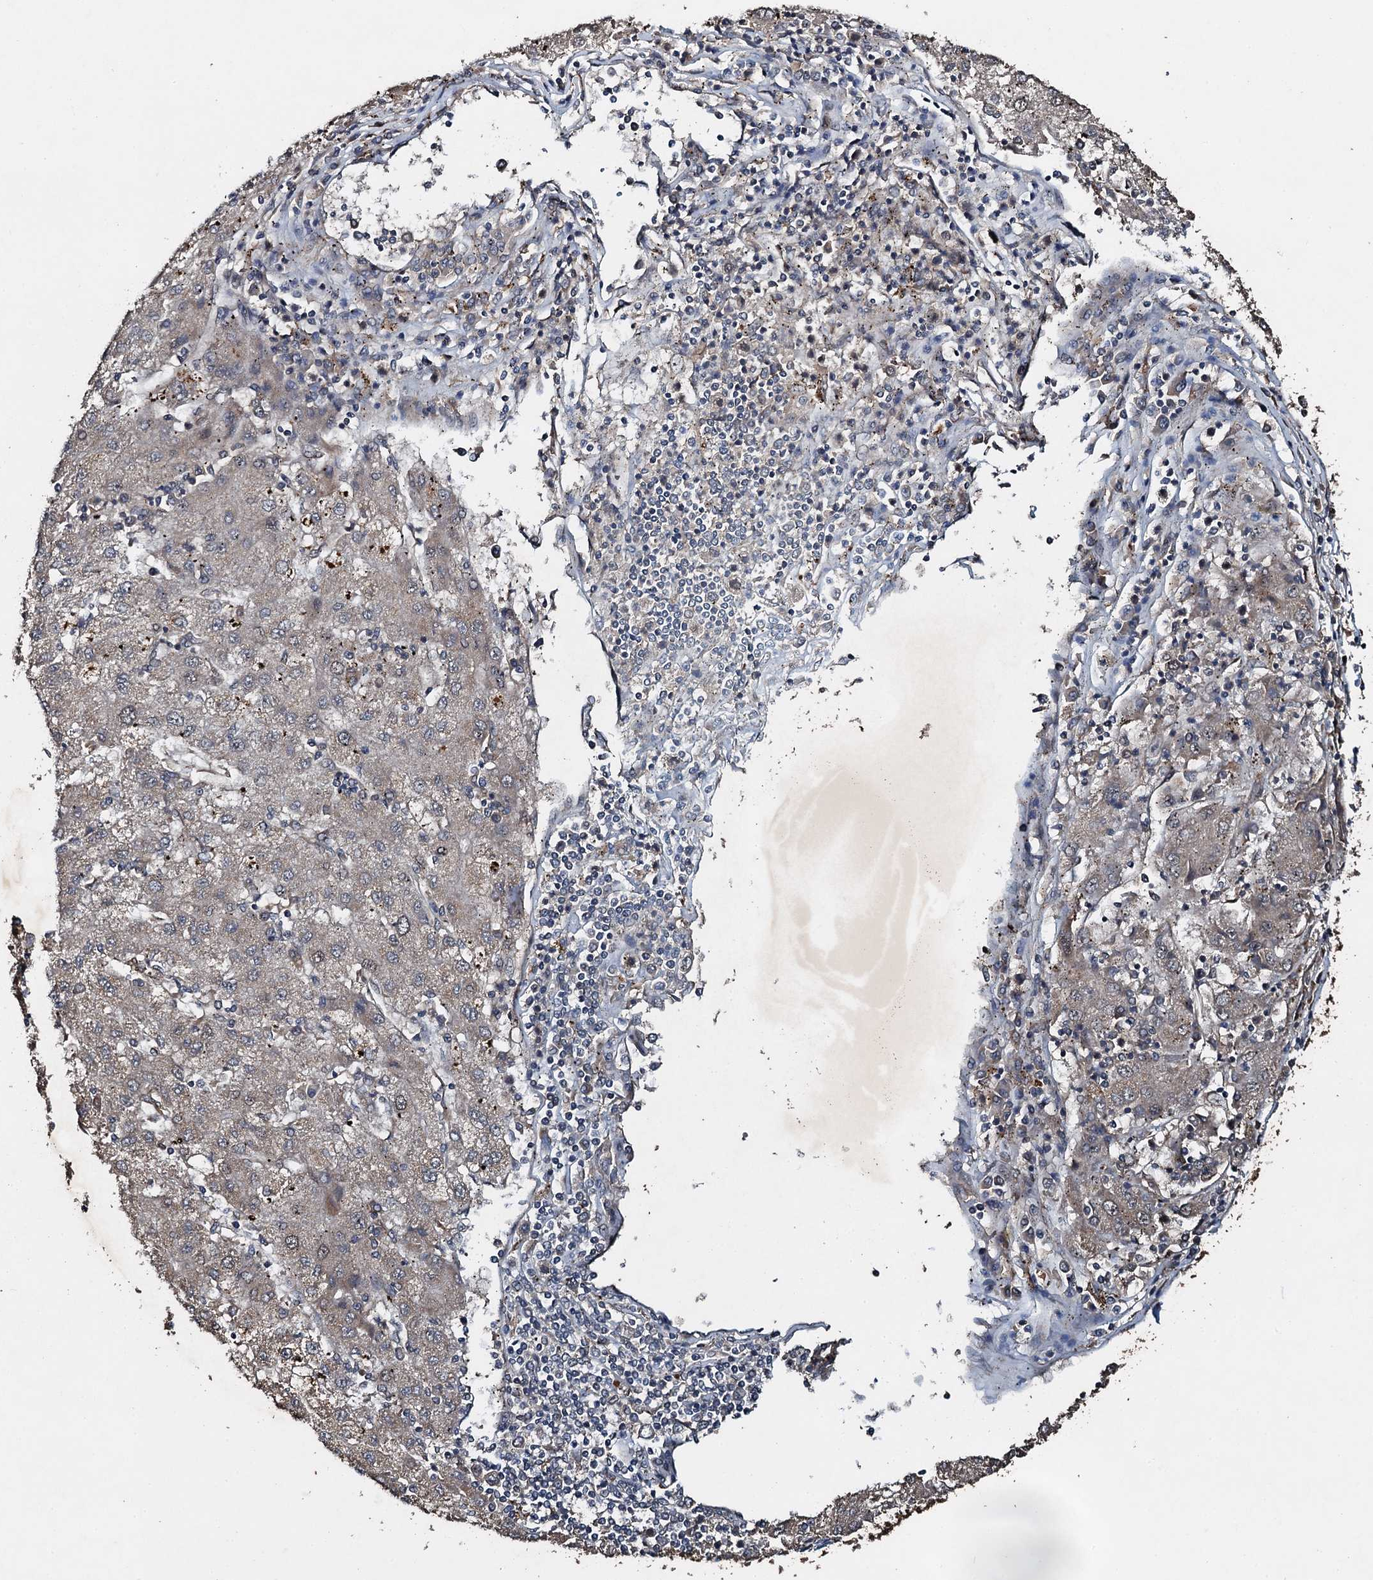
{"staining": {"intensity": "negative", "quantity": "none", "location": "none"}, "tissue": "liver cancer", "cell_type": "Tumor cells", "image_type": "cancer", "snomed": [{"axis": "morphology", "description": "Carcinoma, Hepatocellular, NOS"}, {"axis": "topography", "description": "Liver"}], "caption": "Tumor cells show no significant protein expression in liver cancer.", "gene": "ADAMTS10", "patient": {"sex": "male", "age": 72}}